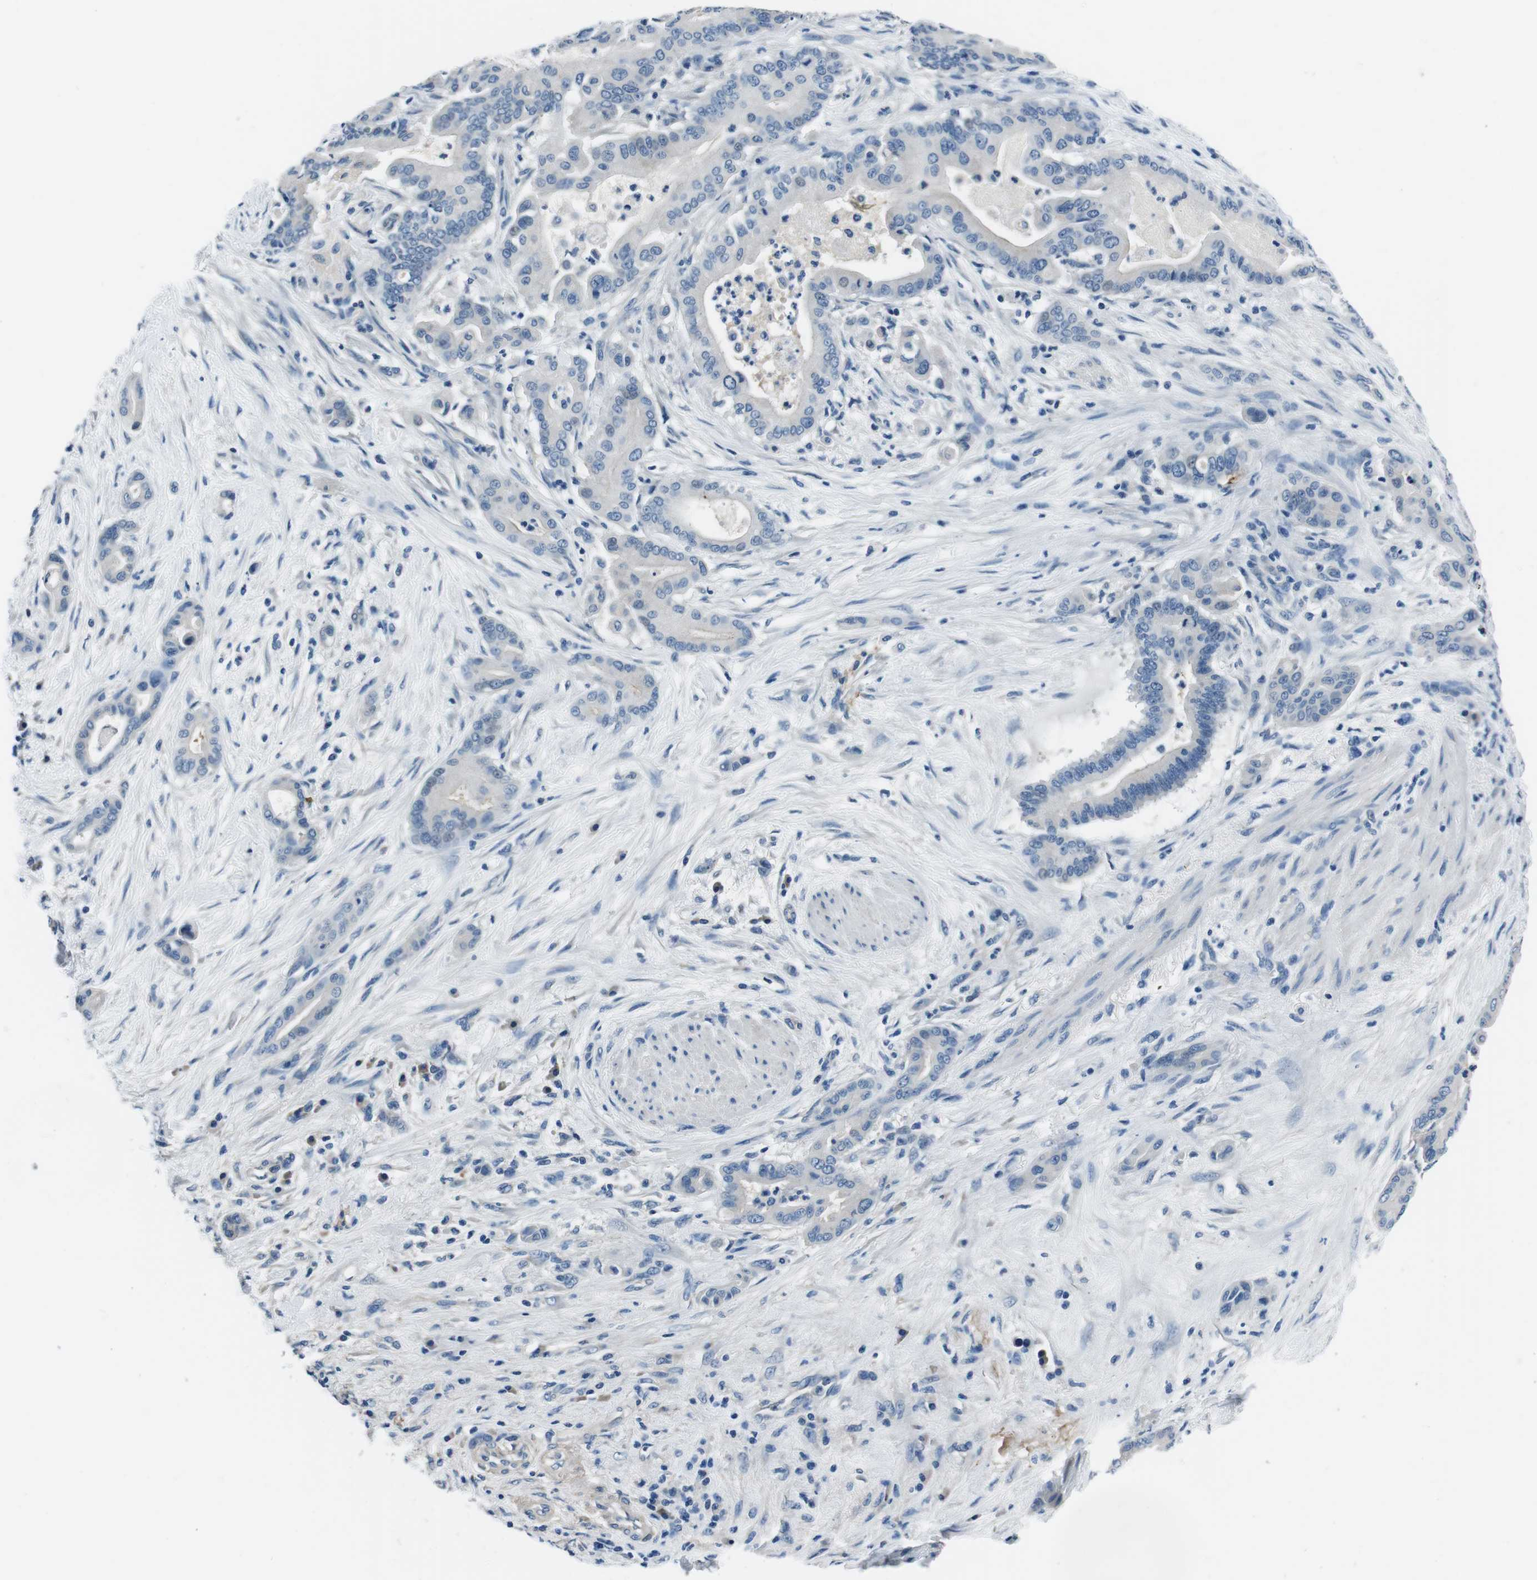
{"staining": {"intensity": "negative", "quantity": "none", "location": "none"}, "tissue": "pancreatic cancer", "cell_type": "Tumor cells", "image_type": "cancer", "snomed": [{"axis": "morphology", "description": "Normal tissue, NOS"}, {"axis": "morphology", "description": "Adenocarcinoma, NOS"}, {"axis": "topography", "description": "Pancreas"}], "caption": "A photomicrograph of pancreatic cancer (adenocarcinoma) stained for a protein shows no brown staining in tumor cells.", "gene": "CASQ1", "patient": {"sex": "male", "age": 63}}